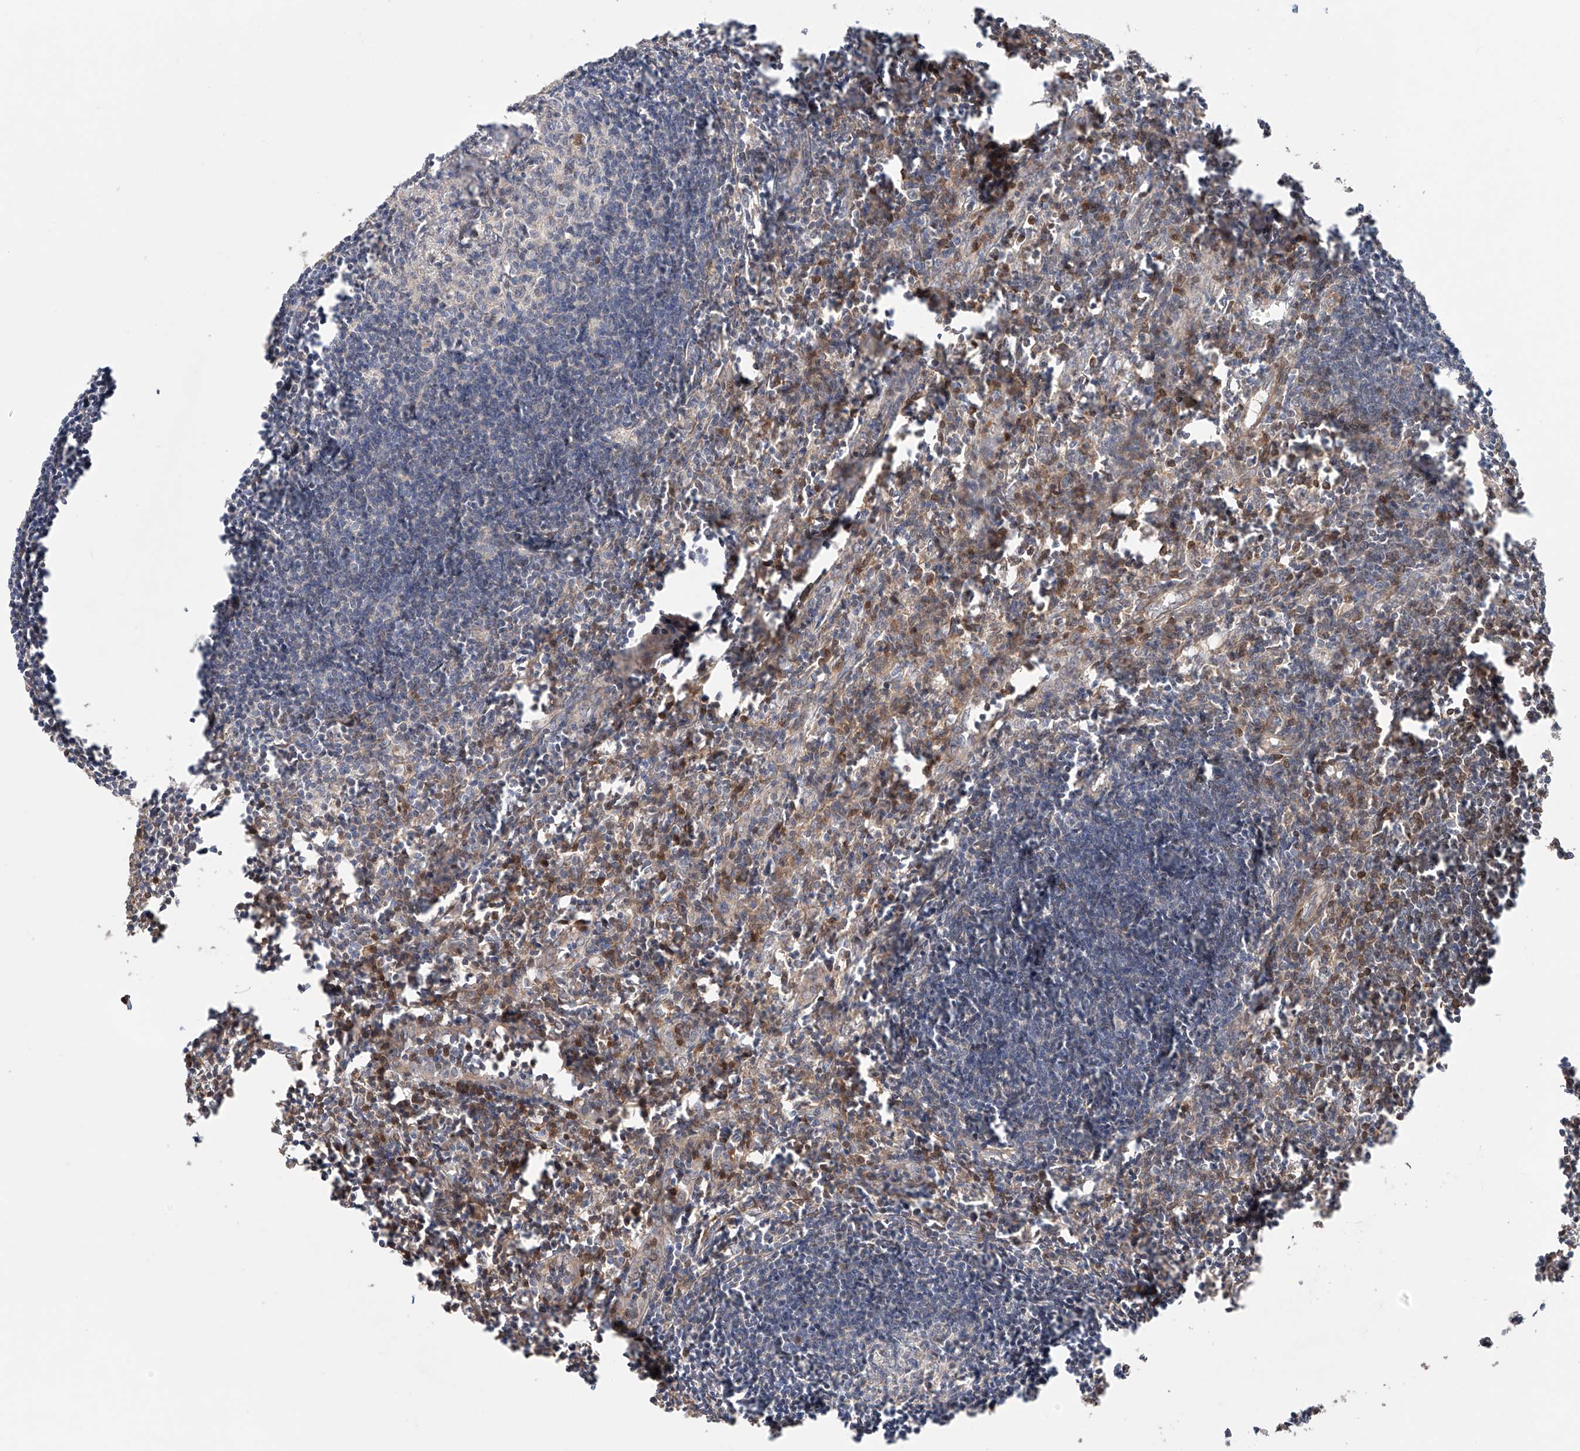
{"staining": {"intensity": "negative", "quantity": "none", "location": "none"}, "tissue": "lymph node", "cell_type": "Germinal center cells", "image_type": "normal", "snomed": [{"axis": "morphology", "description": "Normal tissue, NOS"}, {"axis": "morphology", "description": "Malignant melanoma, Metastatic site"}, {"axis": "topography", "description": "Lymph node"}], "caption": "Germinal center cells are negative for protein expression in benign human lymph node. Brightfield microscopy of immunohistochemistry stained with DAB (brown) and hematoxylin (blue), captured at high magnification.", "gene": "IGSF22", "patient": {"sex": "male", "age": 41}}